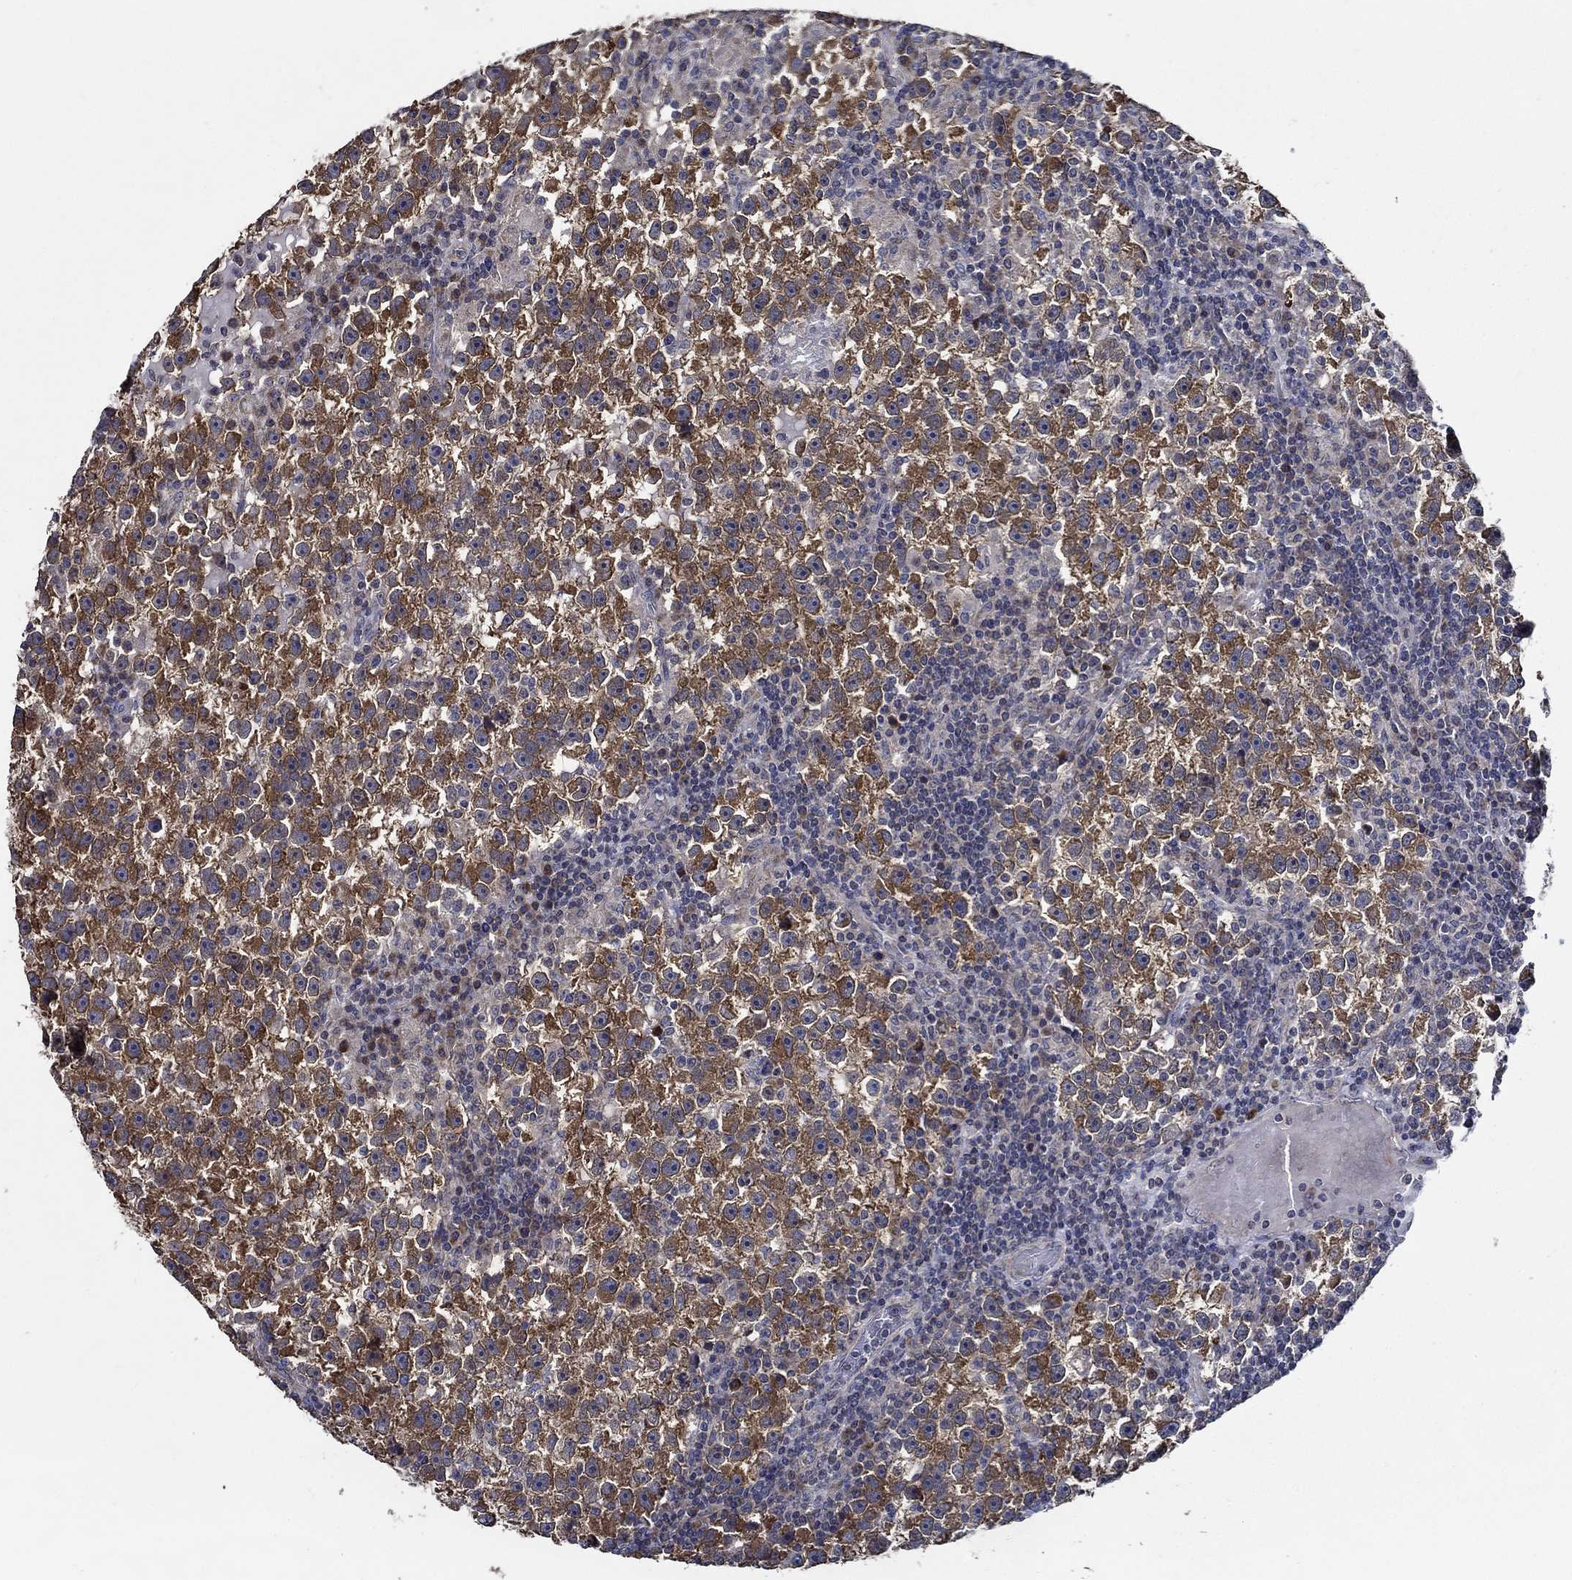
{"staining": {"intensity": "strong", "quantity": "25%-75%", "location": "cytoplasmic/membranous"}, "tissue": "testis cancer", "cell_type": "Tumor cells", "image_type": "cancer", "snomed": [{"axis": "morphology", "description": "Seminoma, NOS"}, {"axis": "topography", "description": "Testis"}], "caption": "Immunohistochemical staining of human testis seminoma shows high levels of strong cytoplasmic/membranous expression in about 25%-75% of tumor cells. Nuclei are stained in blue.", "gene": "WDR53", "patient": {"sex": "male", "age": 47}}